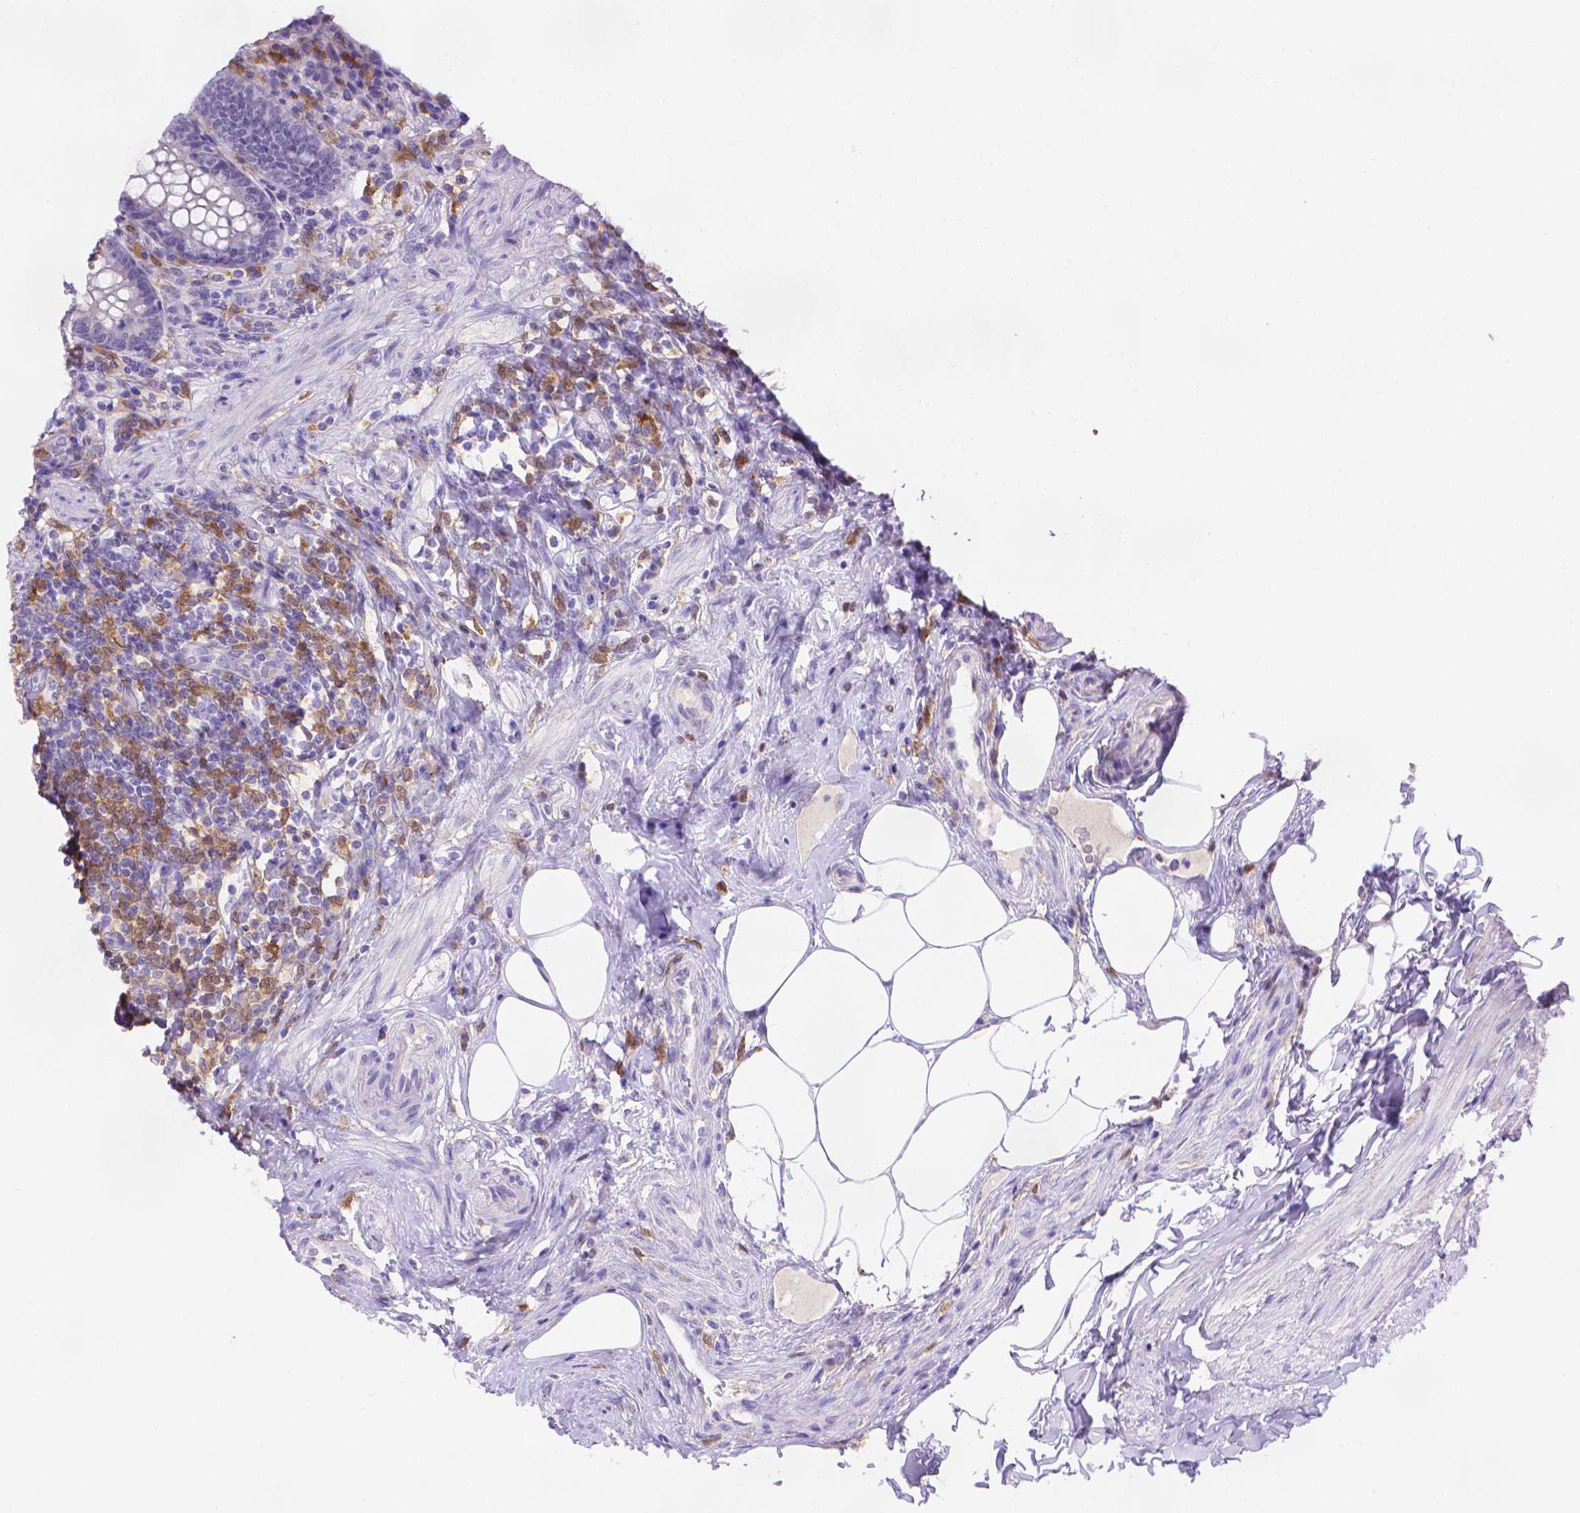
{"staining": {"intensity": "negative", "quantity": "none", "location": "none"}, "tissue": "appendix", "cell_type": "Glandular cells", "image_type": "normal", "snomed": [{"axis": "morphology", "description": "Normal tissue, NOS"}, {"axis": "topography", "description": "Appendix"}], "caption": "Photomicrograph shows no protein staining in glandular cells of benign appendix.", "gene": "FGD2", "patient": {"sex": "male", "age": 47}}